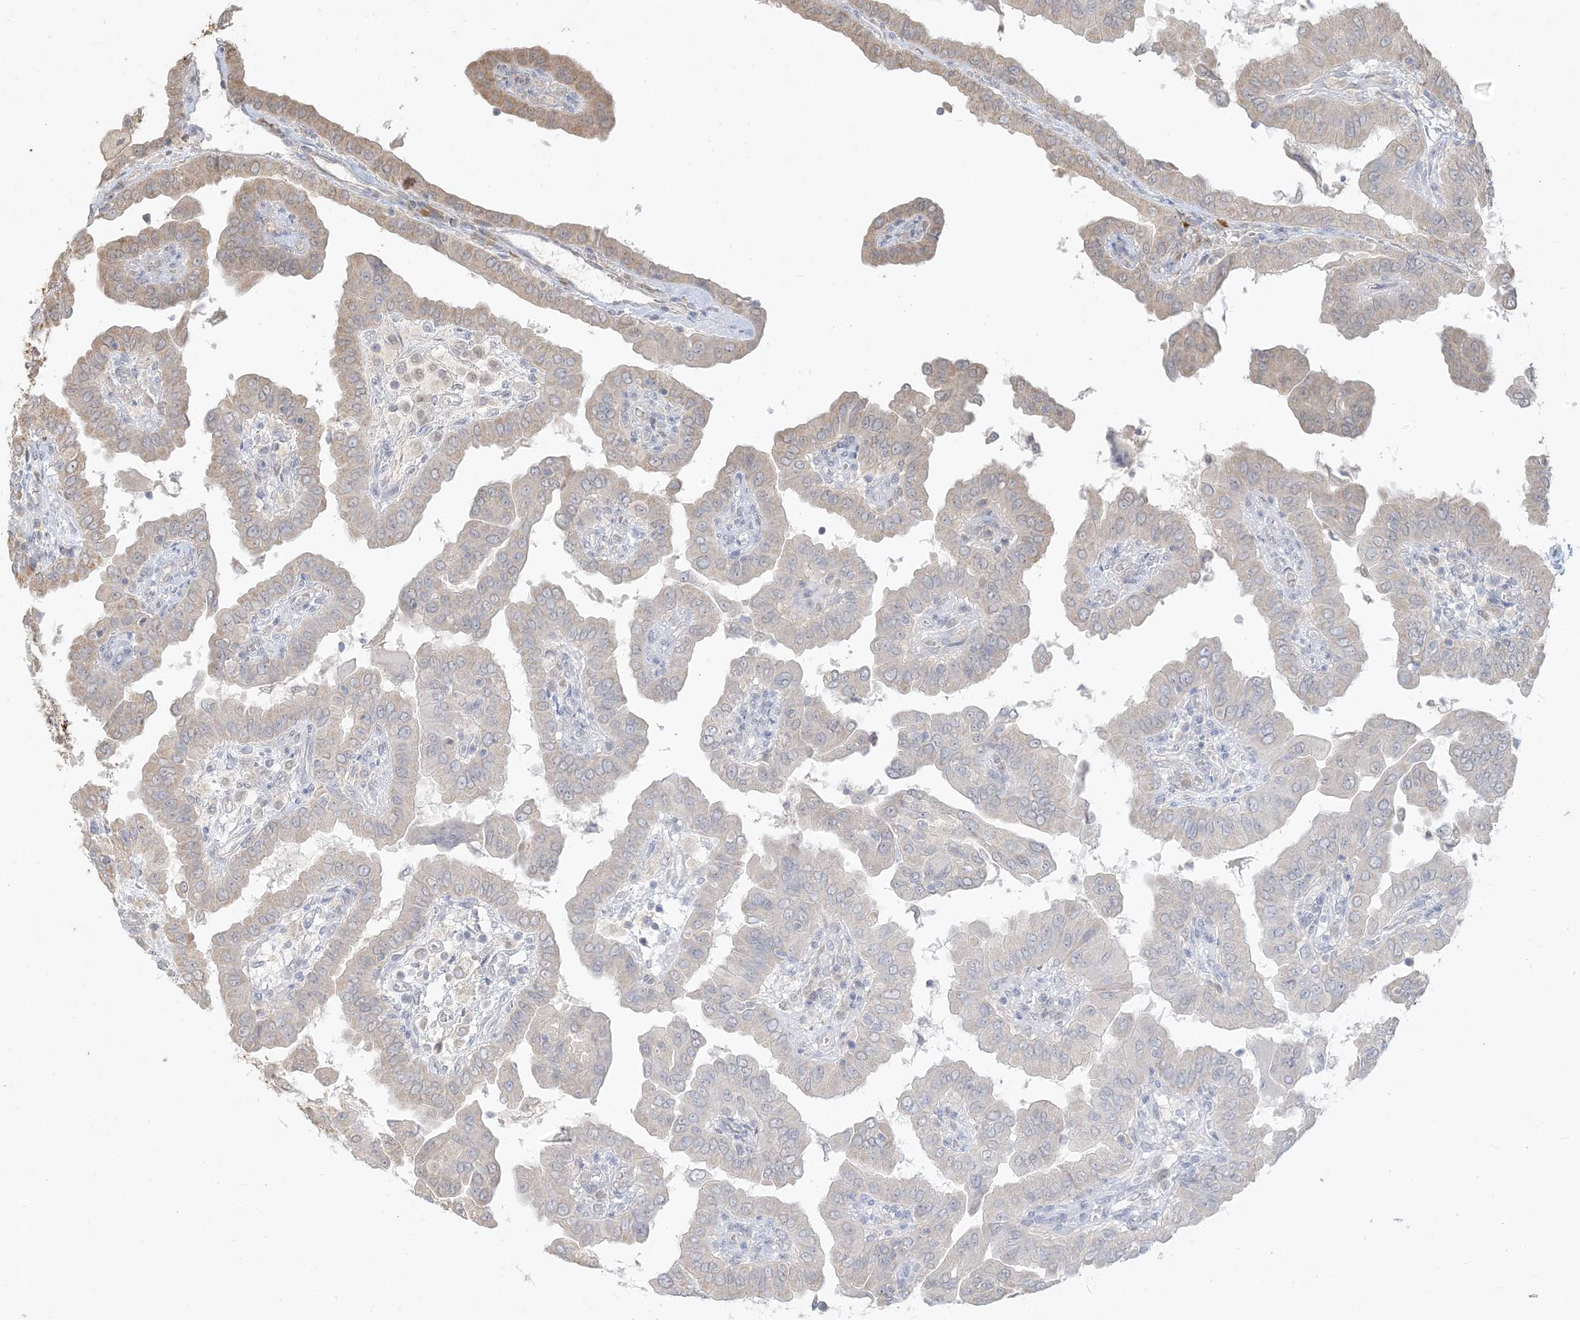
{"staining": {"intensity": "weak", "quantity": "<25%", "location": "cytoplasmic/membranous"}, "tissue": "thyroid cancer", "cell_type": "Tumor cells", "image_type": "cancer", "snomed": [{"axis": "morphology", "description": "Papillary adenocarcinoma, NOS"}, {"axis": "topography", "description": "Thyroid gland"}], "caption": "DAB (3,3'-diaminobenzidine) immunohistochemical staining of human papillary adenocarcinoma (thyroid) demonstrates no significant positivity in tumor cells.", "gene": "MCOLN1", "patient": {"sex": "male", "age": 33}}